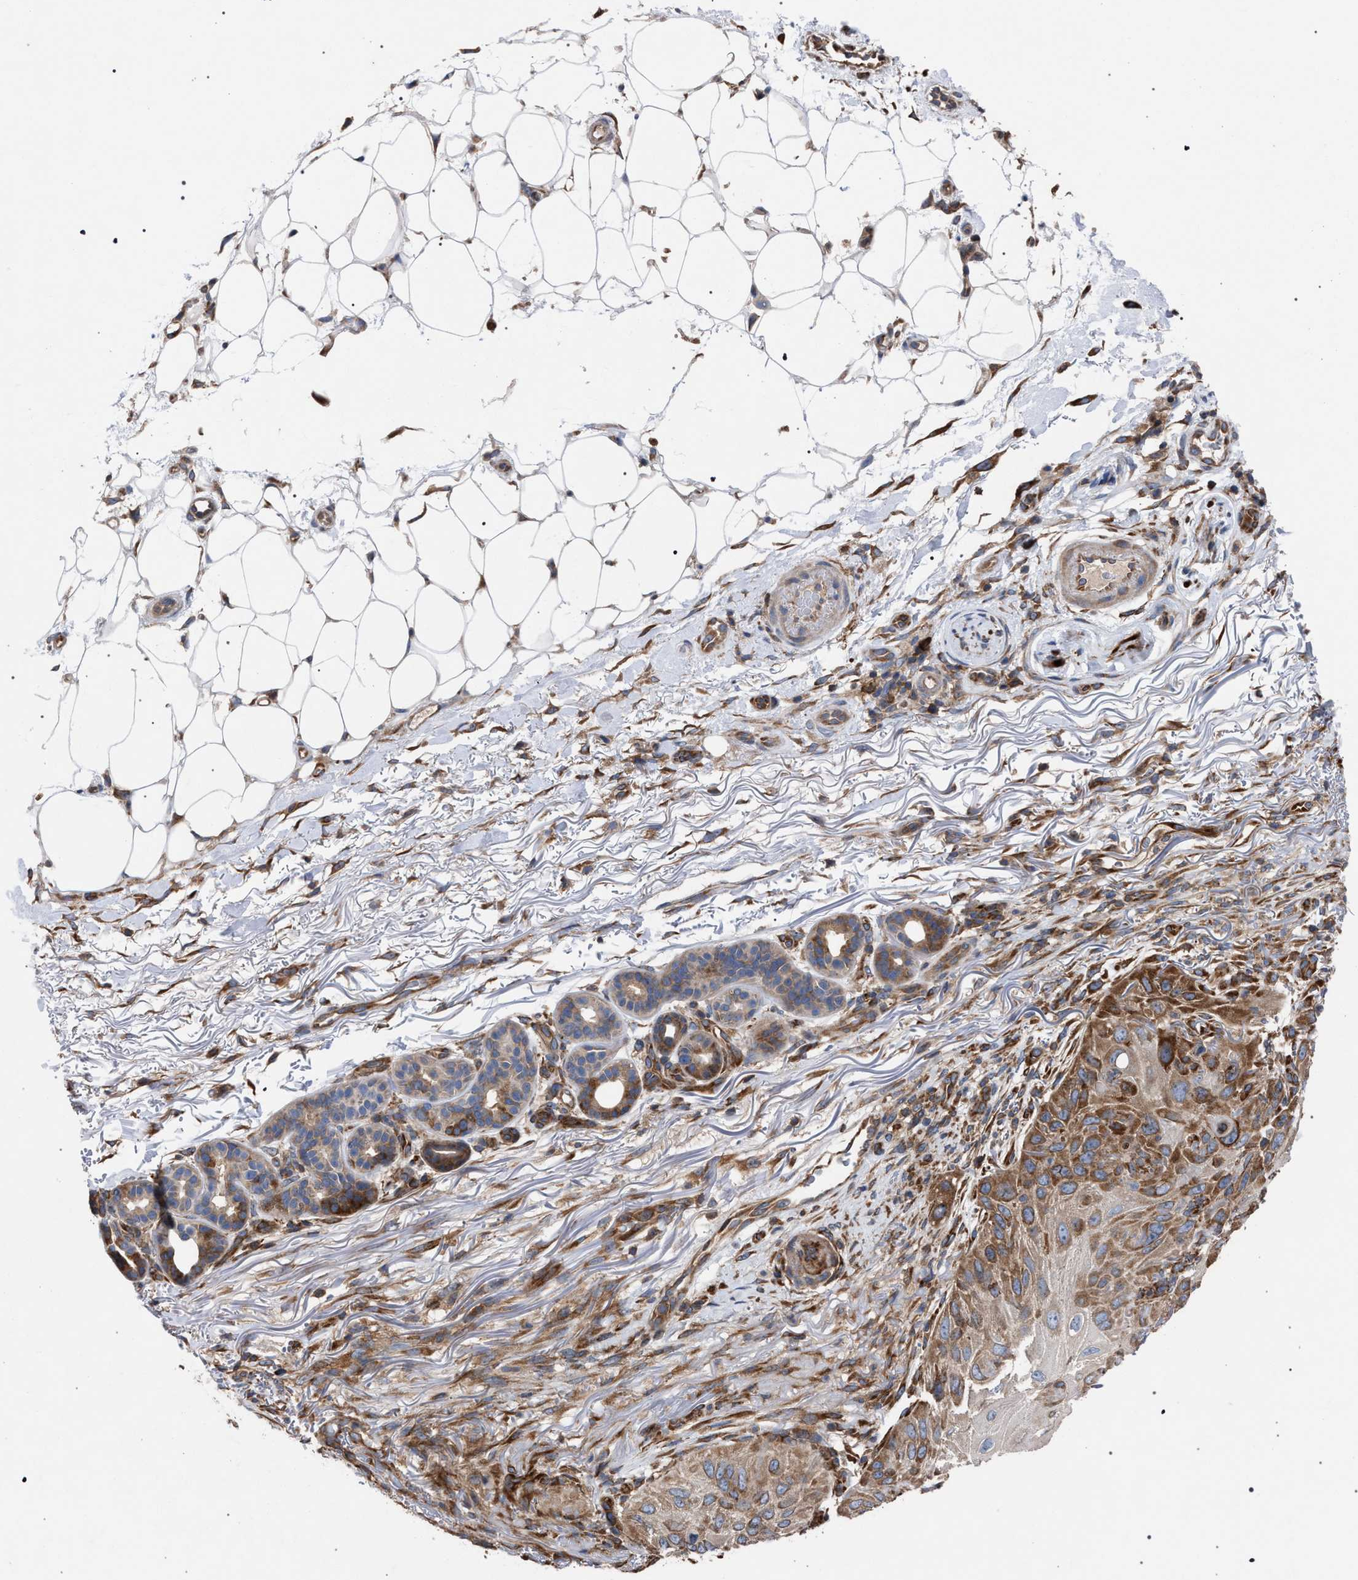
{"staining": {"intensity": "strong", "quantity": "25%-75%", "location": "cytoplasmic/membranous"}, "tissue": "skin cancer", "cell_type": "Tumor cells", "image_type": "cancer", "snomed": [{"axis": "morphology", "description": "Squamous cell carcinoma, NOS"}, {"axis": "topography", "description": "Skin"}], "caption": "IHC photomicrograph of neoplastic tissue: skin squamous cell carcinoma stained using immunohistochemistry (IHC) shows high levels of strong protein expression localized specifically in the cytoplasmic/membranous of tumor cells, appearing as a cytoplasmic/membranous brown color.", "gene": "CDR2L", "patient": {"sex": "female", "age": 77}}